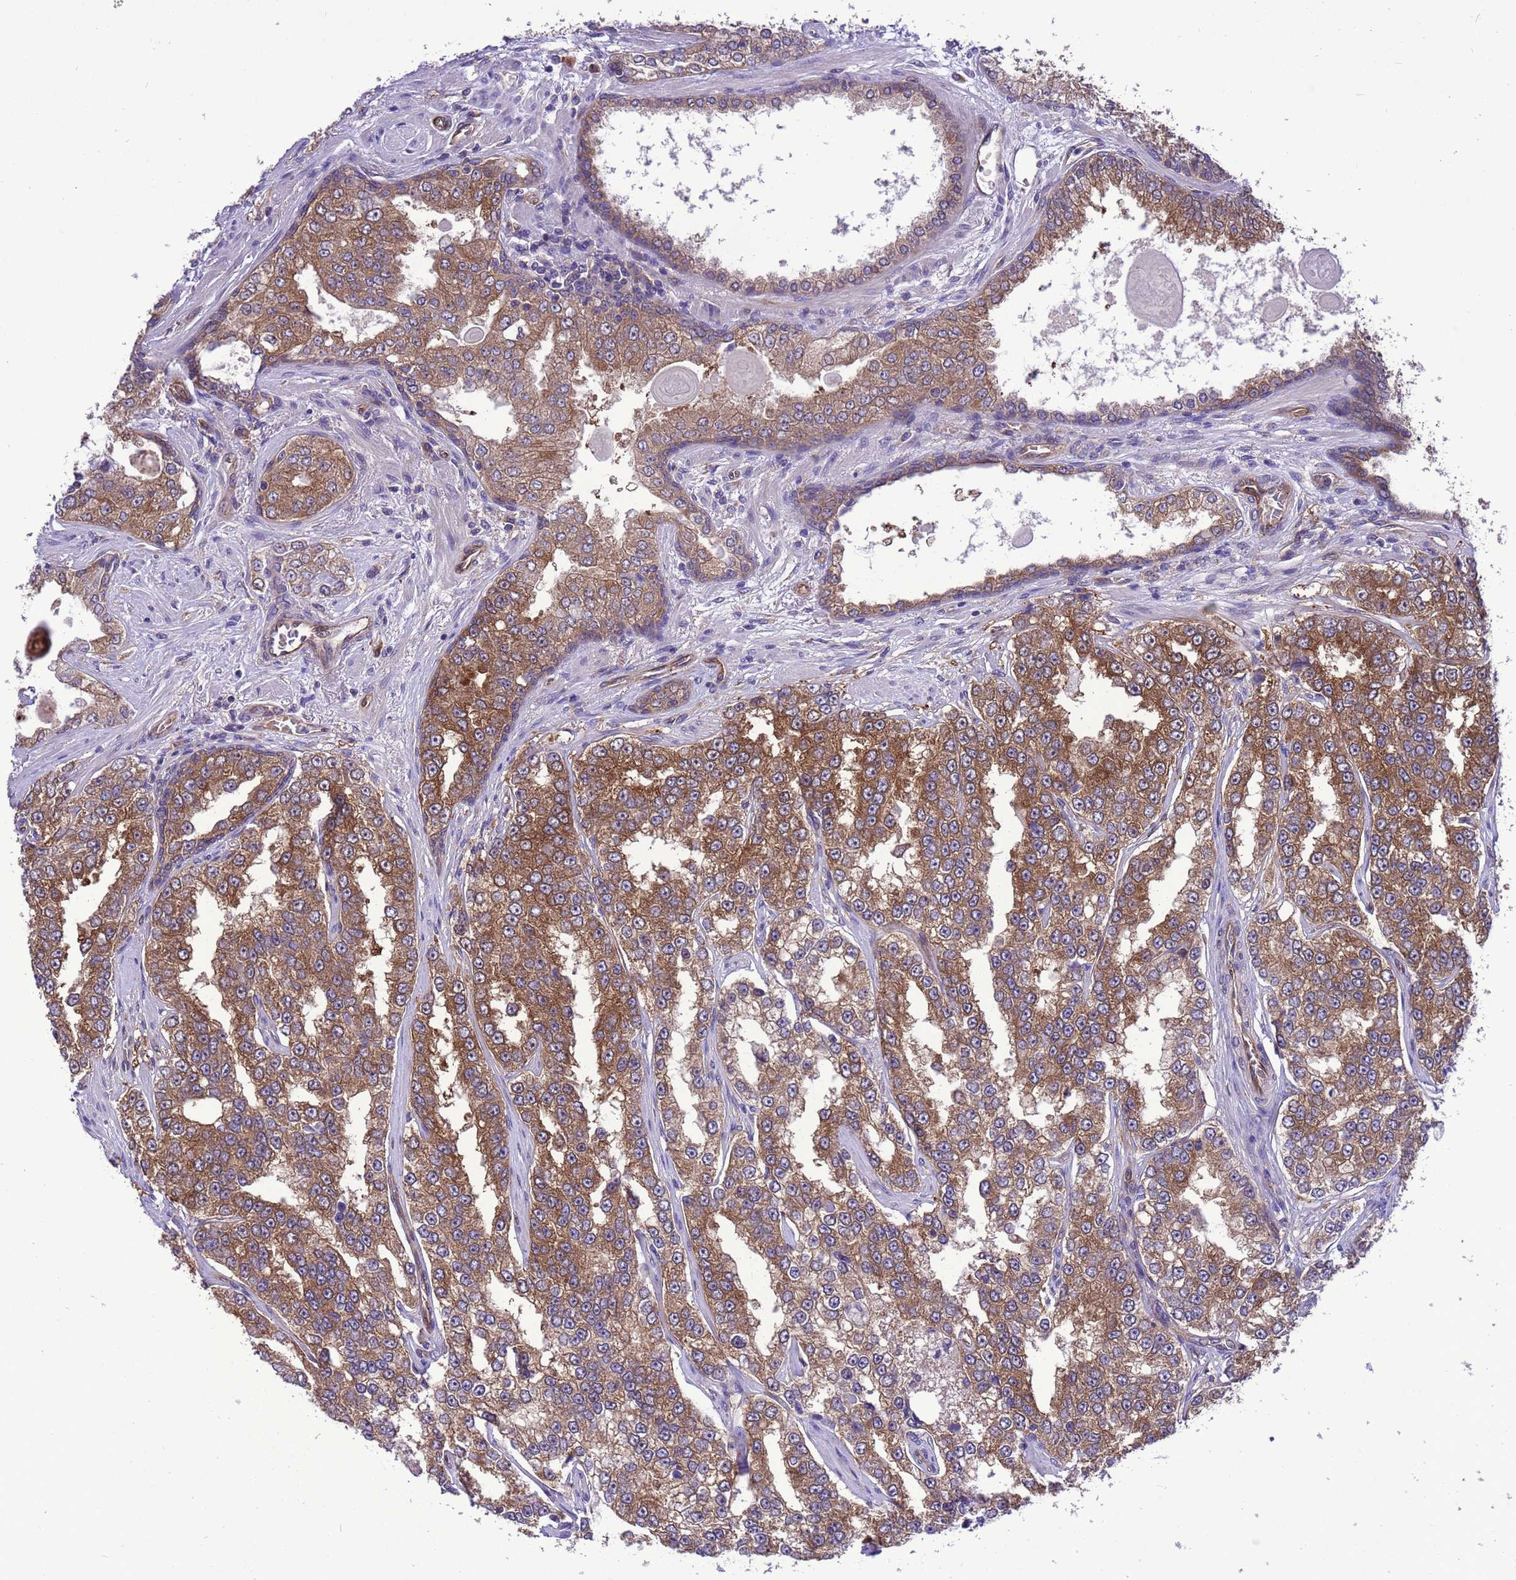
{"staining": {"intensity": "strong", "quantity": ">75%", "location": "cytoplasmic/membranous"}, "tissue": "prostate cancer", "cell_type": "Tumor cells", "image_type": "cancer", "snomed": [{"axis": "morphology", "description": "Normal tissue, NOS"}, {"axis": "morphology", "description": "Adenocarcinoma, High grade"}, {"axis": "topography", "description": "Prostate"}], "caption": "Protein staining by immunohistochemistry (IHC) demonstrates strong cytoplasmic/membranous expression in about >75% of tumor cells in high-grade adenocarcinoma (prostate).", "gene": "RABEP2", "patient": {"sex": "male", "age": 83}}